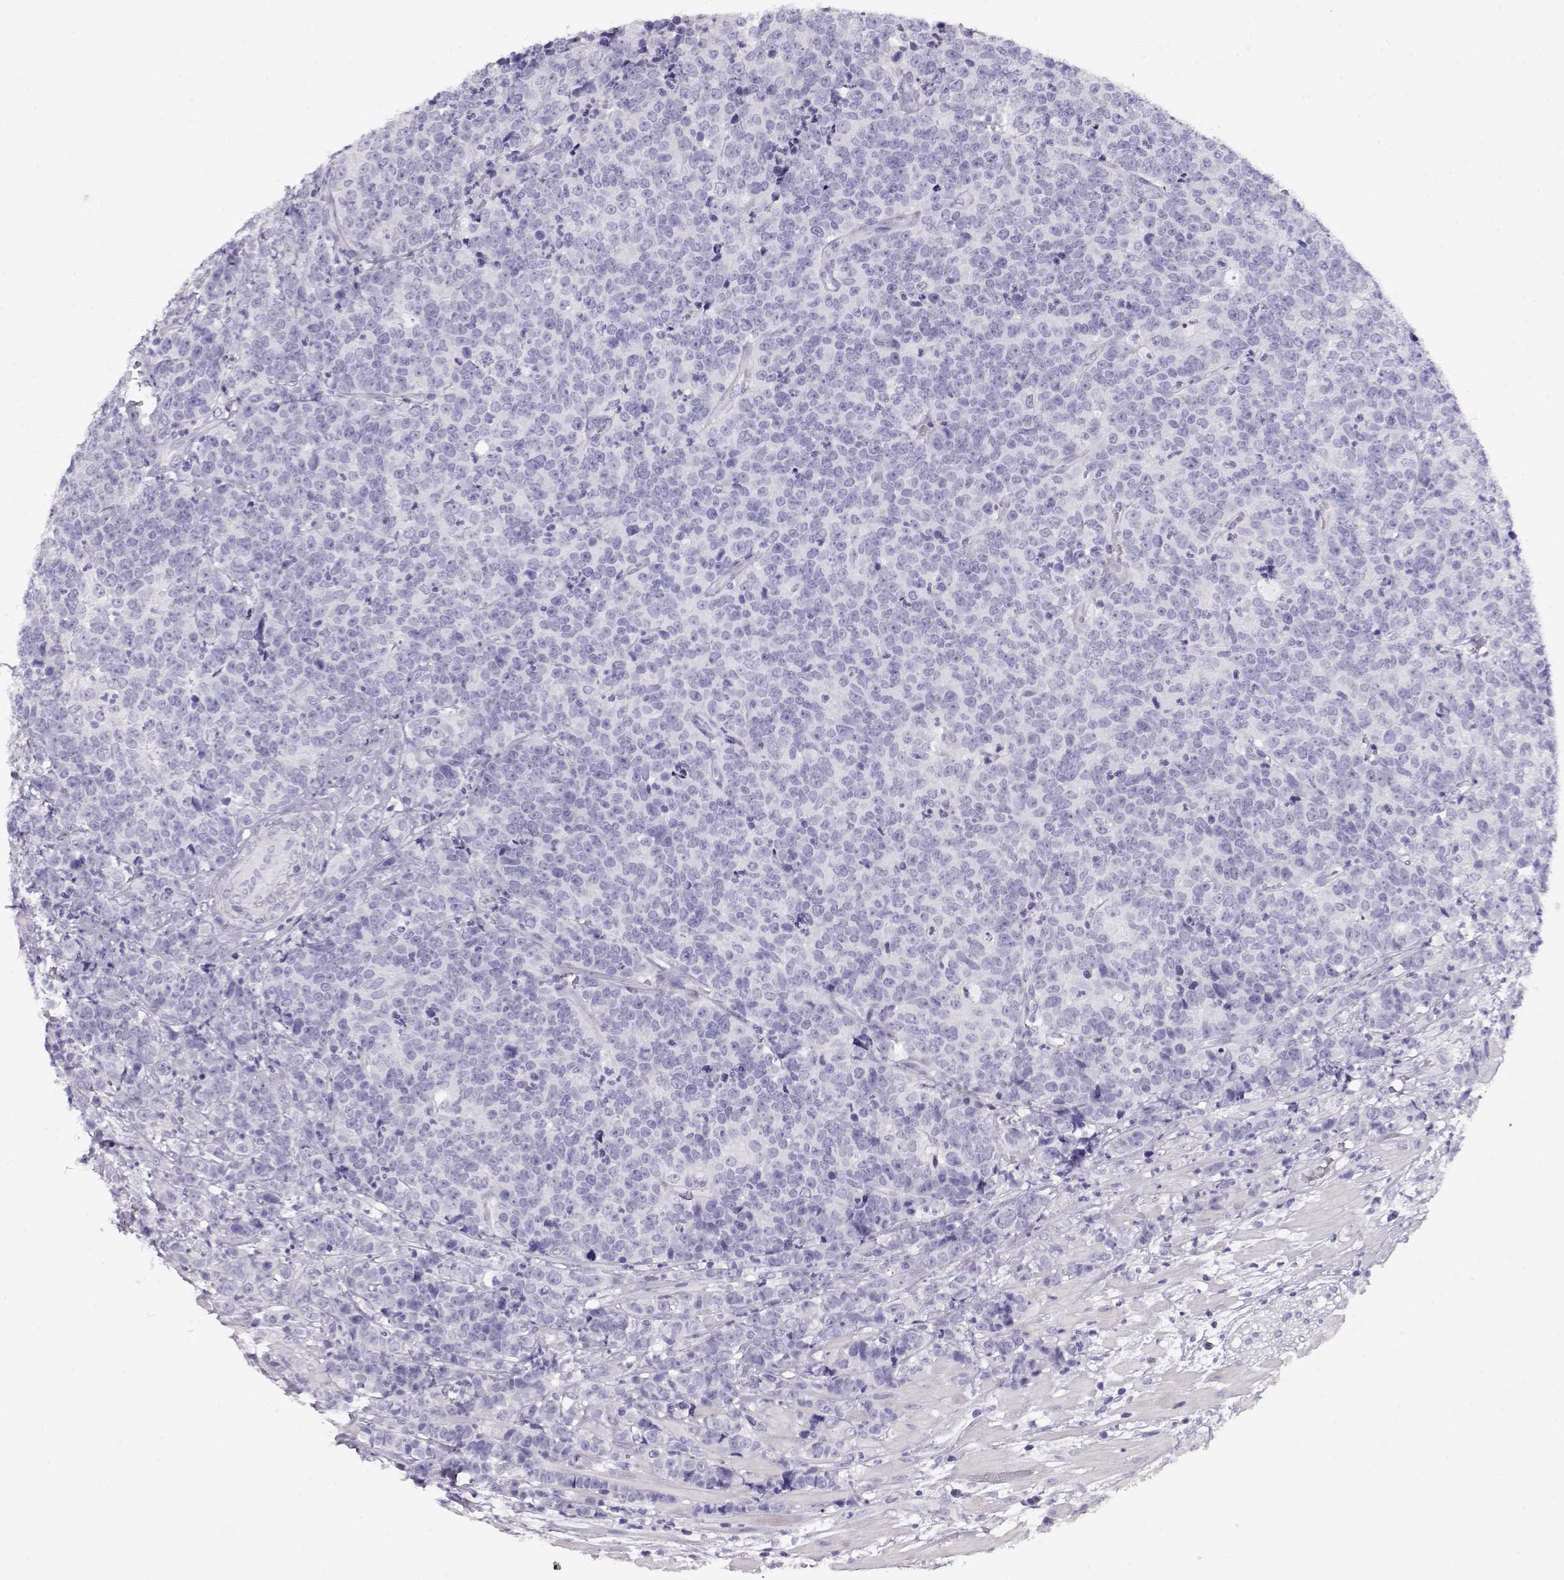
{"staining": {"intensity": "negative", "quantity": "none", "location": "none"}, "tissue": "prostate cancer", "cell_type": "Tumor cells", "image_type": "cancer", "snomed": [{"axis": "morphology", "description": "Adenocarcinoma, NOS"}, {"axis": "topography", "description": "Prostate"}], "caption": "This photomicrograph is of adenocarcinoma (prostate) stained with immunohistochemistry (IHC) to label a protein in brown with the nuclei are counter-stained blue. There is no expression in tumor cells.", "gene": "ACTN2", "patient": {"sex": "male", "age": 67}}